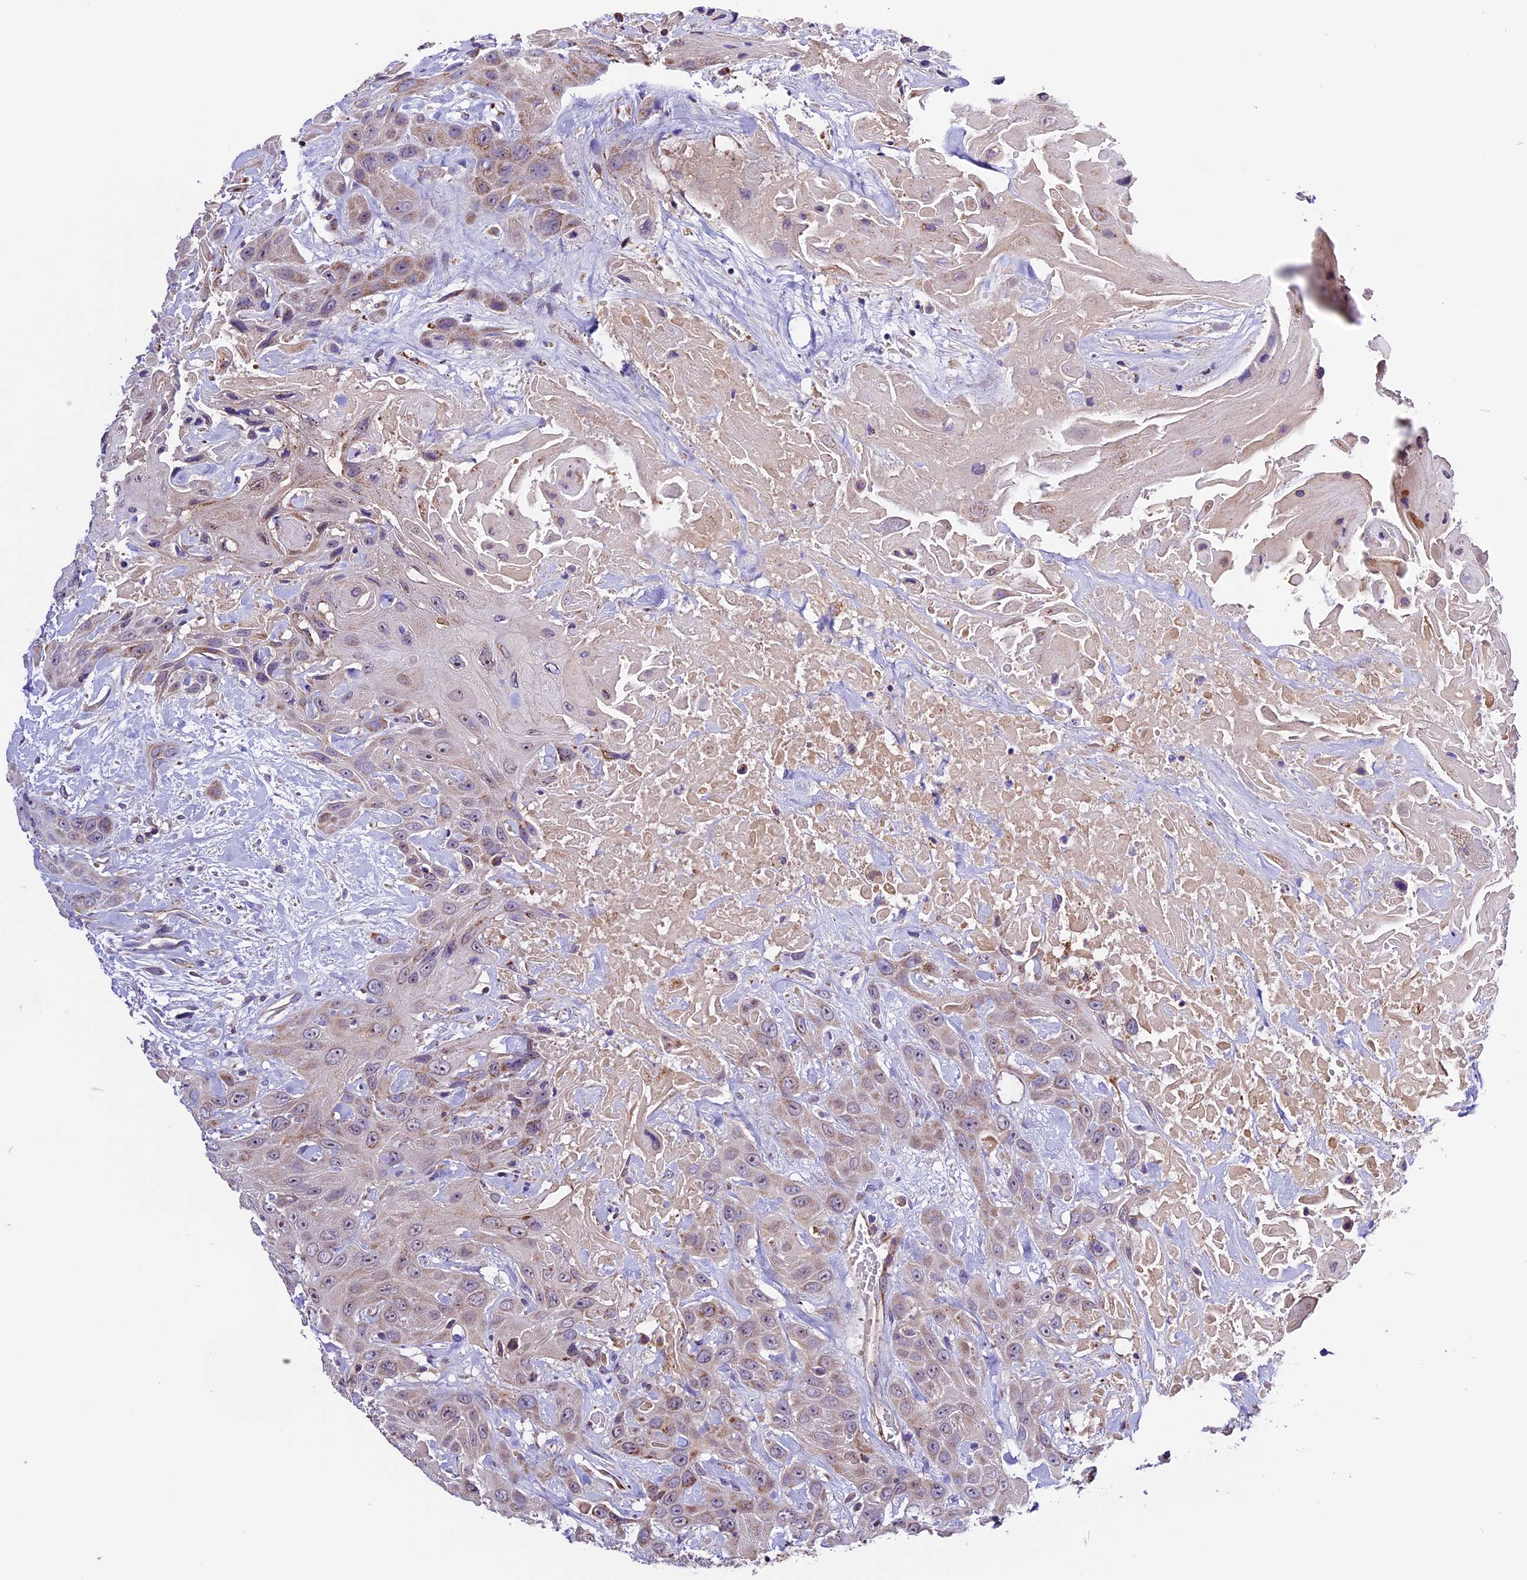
{"staining": {"intensity": "weak", "quantity": ">75%", "location": "cytoplasmic/membranous"}, "tissue": "head and neck cancer", "cell_type": "Tumor cells", "image_type": "cancer", "snomed": [{"axis": "morphology", "description": "Squamous cell carcinoma, NOS"}, {"axis": "topography", "description": "Head-Neck"}], "caption": "Immunohistochemical staining of head and neck cancer displays weak cytoplasmic/membranous protein expression in approximately >75% of tumor cells. (DAB IHC, brown staining for protein, blue staining for nuclei).", "gene": "METTL22", "patient": {"sex": "male", "age": 81}}